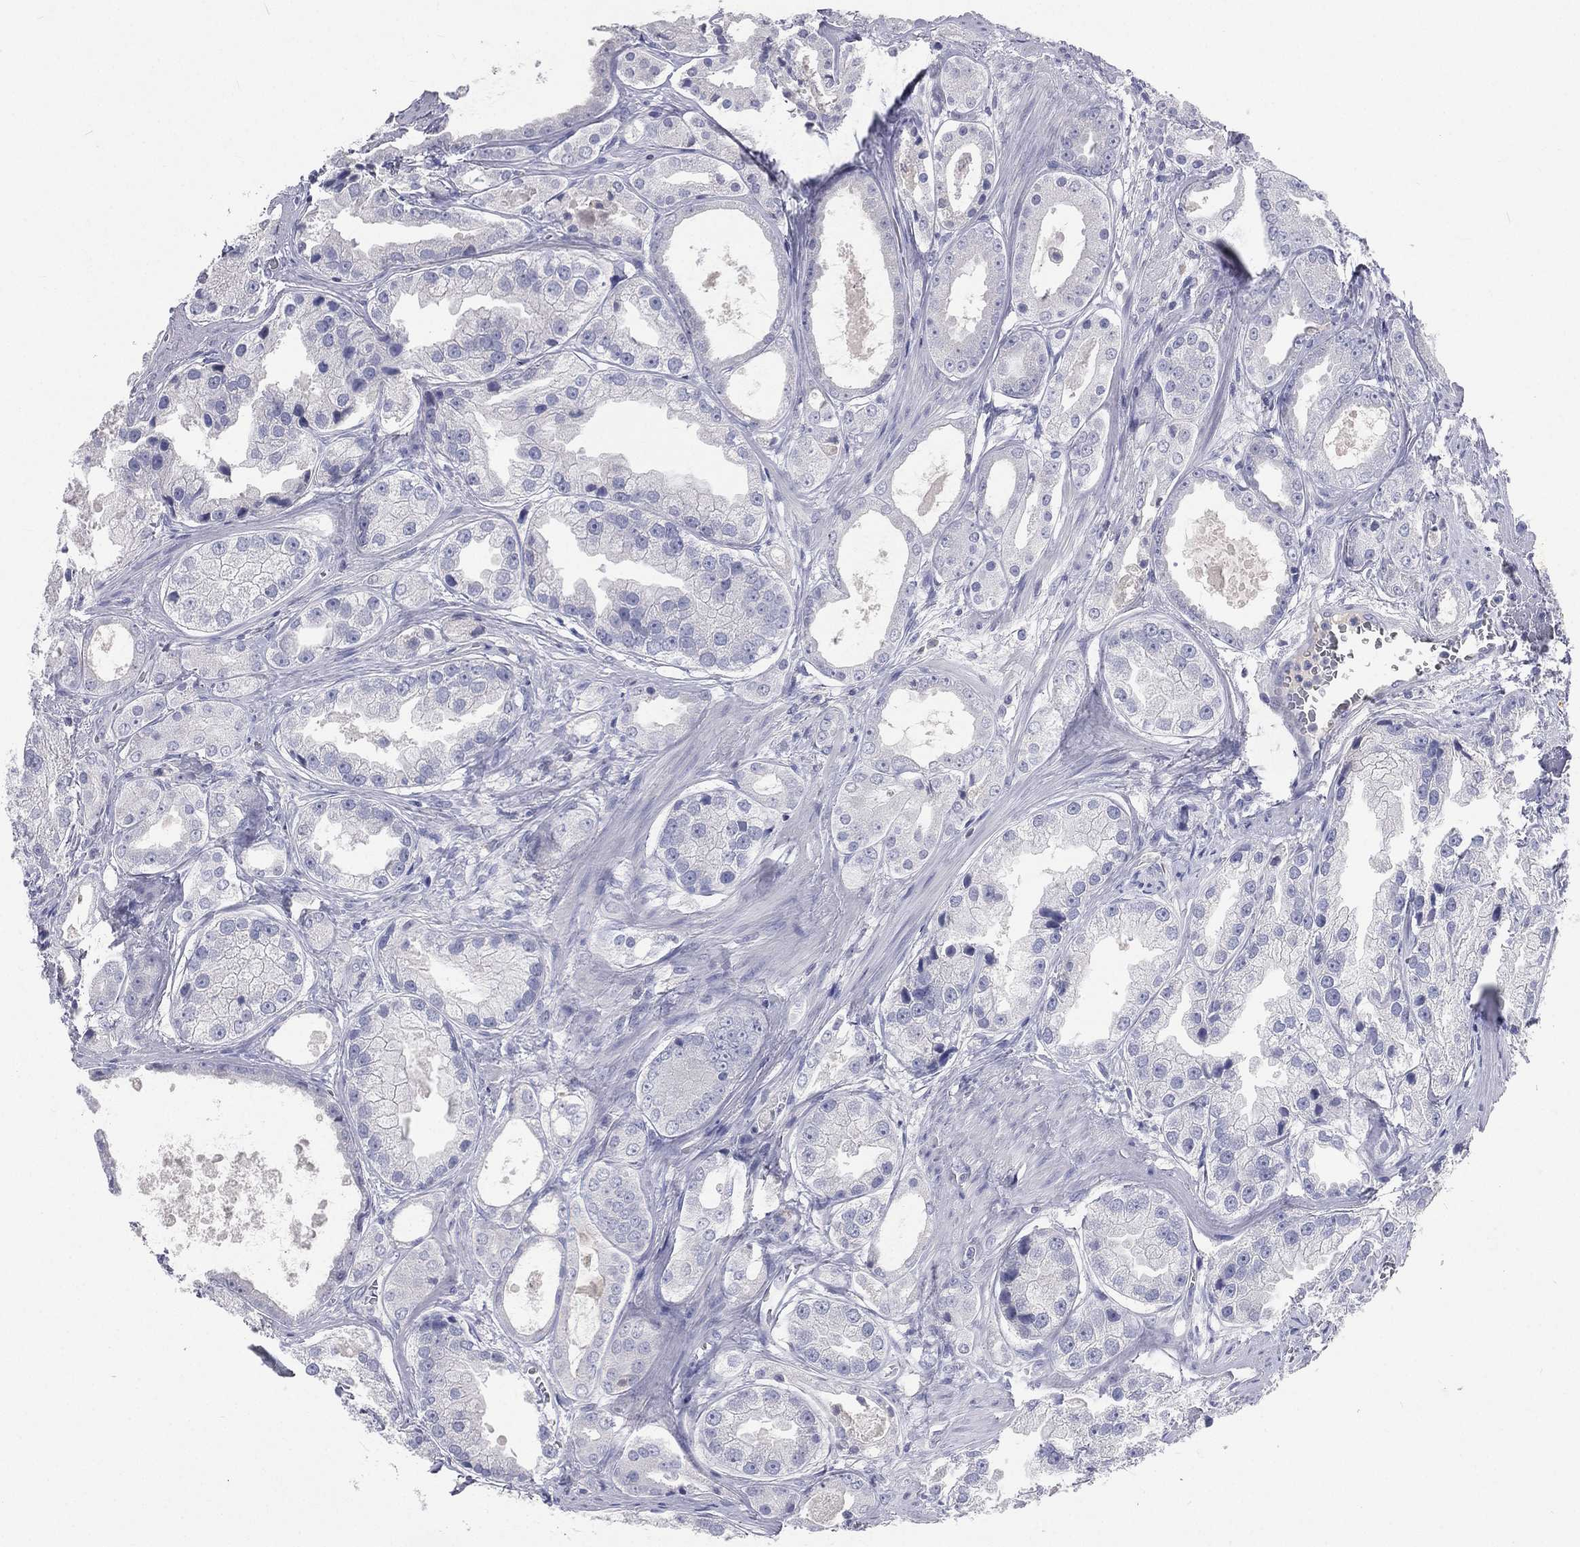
{"staining": {"intensity": "negative", "quantity": "none", "location": "none"}, "tissue": "prostate cancer", "cell_type": "Tumor cells", "image_type": "cancer", "snomed": [{"axis": "morphology", "description": "Adenocarcinoma, NOS"}, {"axis": "topography", "description": "Prostate"}], "caption": "This is an immunohistochemistry image of human prostate adenocarcinoma. There is no expression in tumor cells.", "gene": "CD3D", "patient": {"sex": "male", "age": 61}}